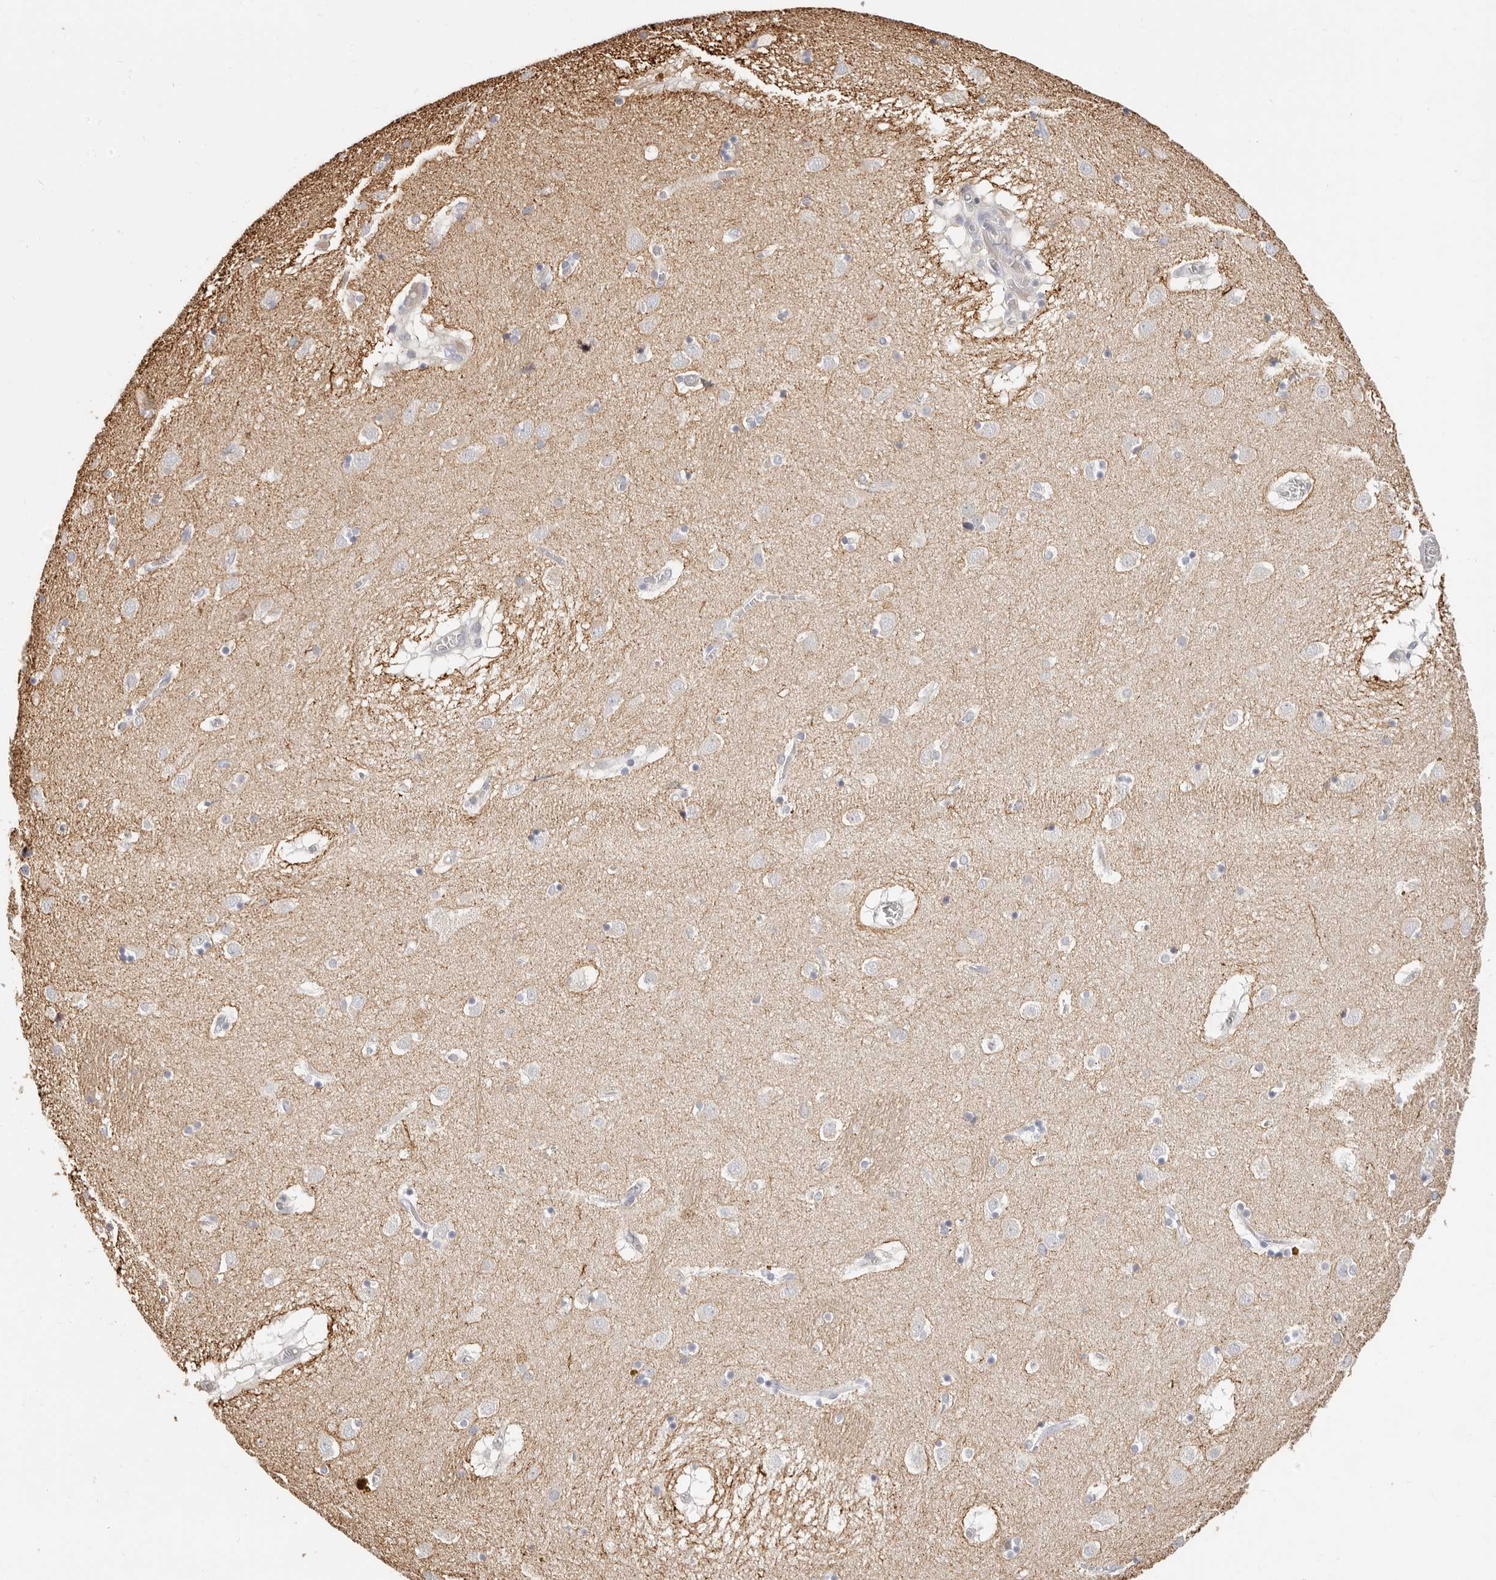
{"staining": {"intensity": "negative", "quantity": "none", "location": "none"}, "tissue": "caudate", "cell_type": "Glial cells", "image_type": "normal", "snomed": [{"axis": "morphology", "description": "Normal tissue, NOS"}, {"axis": "topography", "description": "Lateral ventricle wall"}], "caption": "Human caudate stained for a protein using IHC displays no expression in glial cells.", "gene": "DTNBP1", "patient": {"sex": "male", "age": 70}}